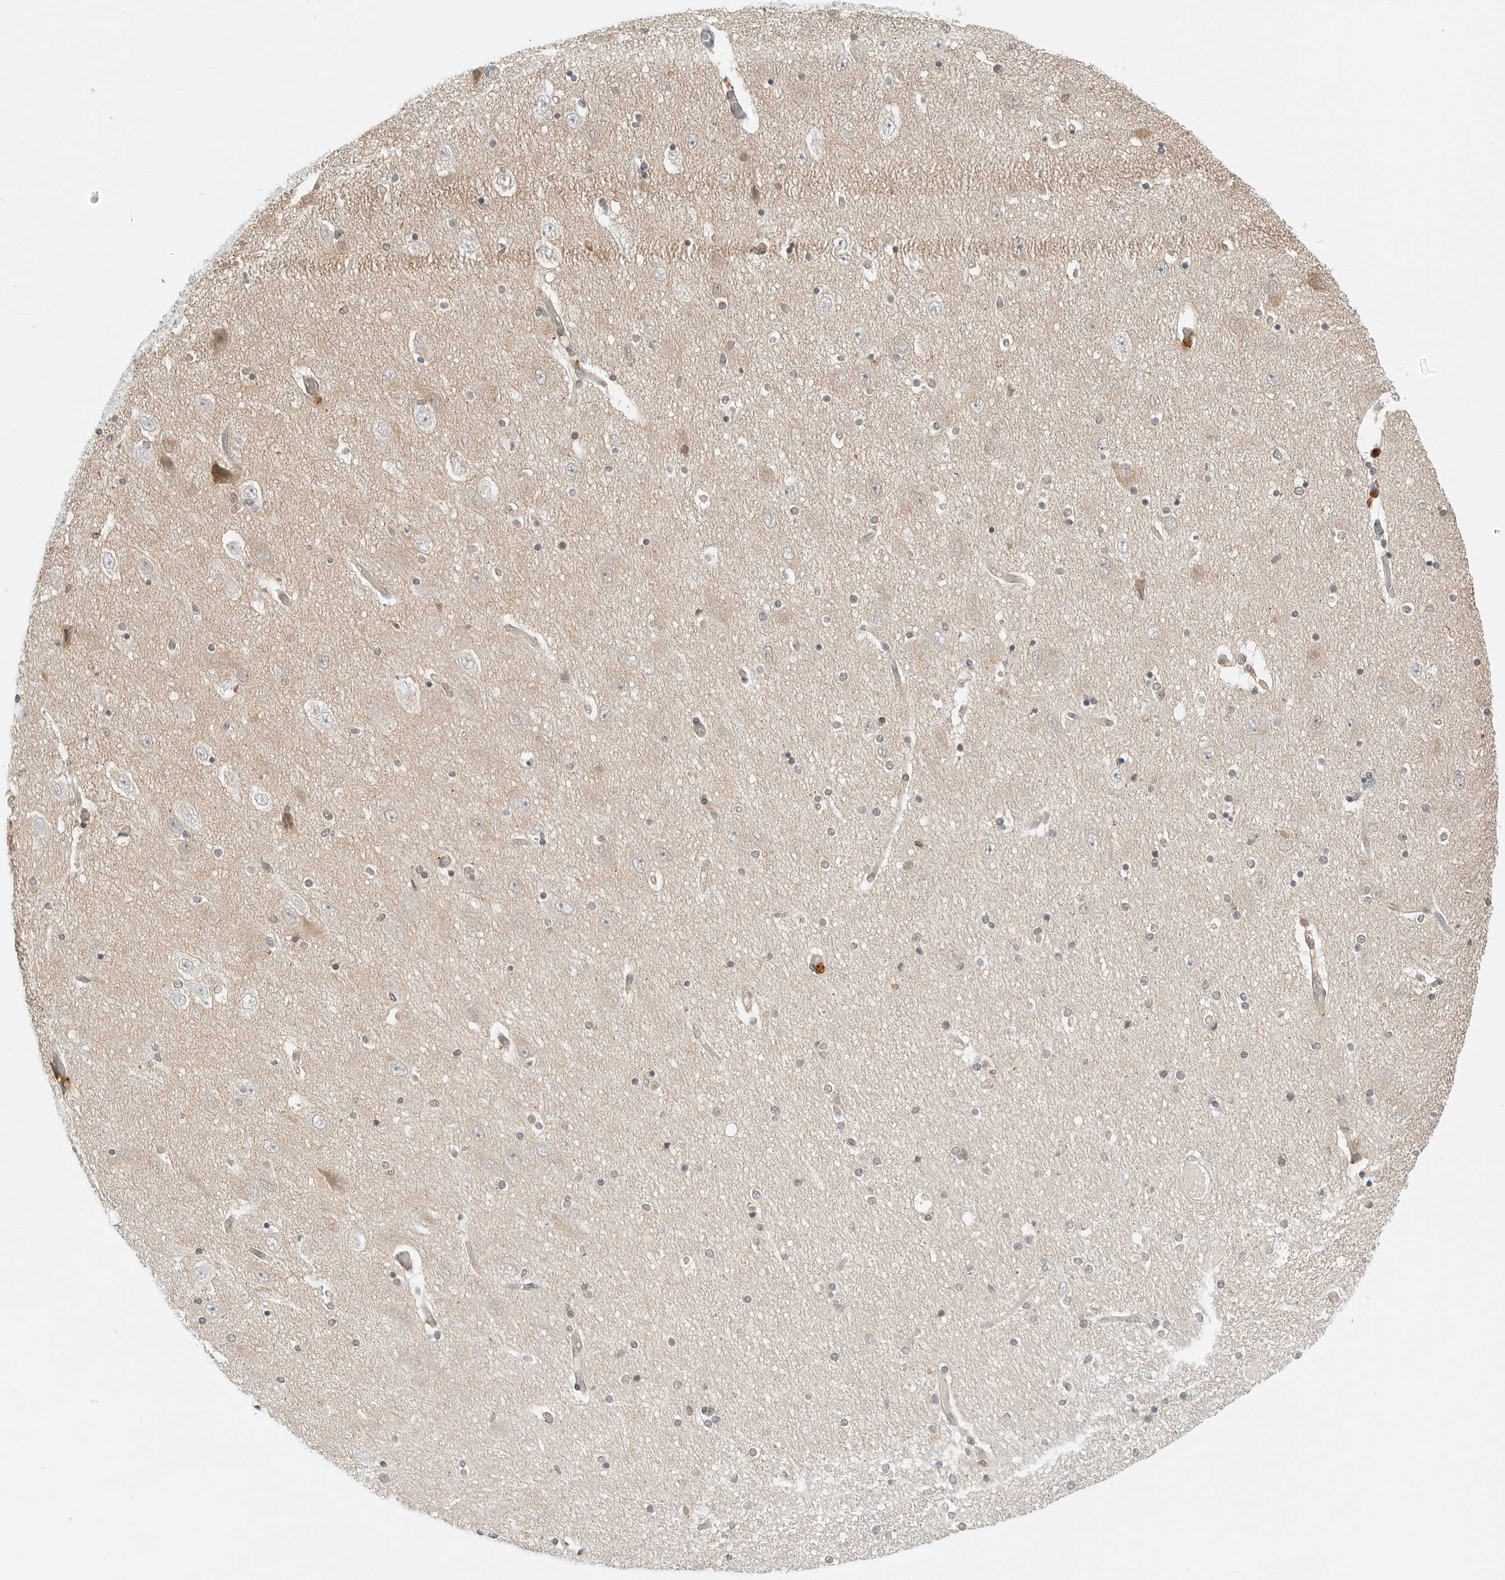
{"staining": {"intensity": "weak", "quantity": "<25%", "location": "cytoplasmic/membranous"}, "tissue": "hippocampus", "cell_type": "Glial cells", "image_type": "normal", "snomed": [{"axis": "morphology", "description": "Normal tissue, NOS"}, {"axis": "topography", "description": "Hippocampus"}], "caption": "An immunohistochemistry image of normal hippocampus is shown. There is no staining in glial cells of hippocampus.", "gene": "IQCC", "patient": {"sex": "female", "age": 54}}